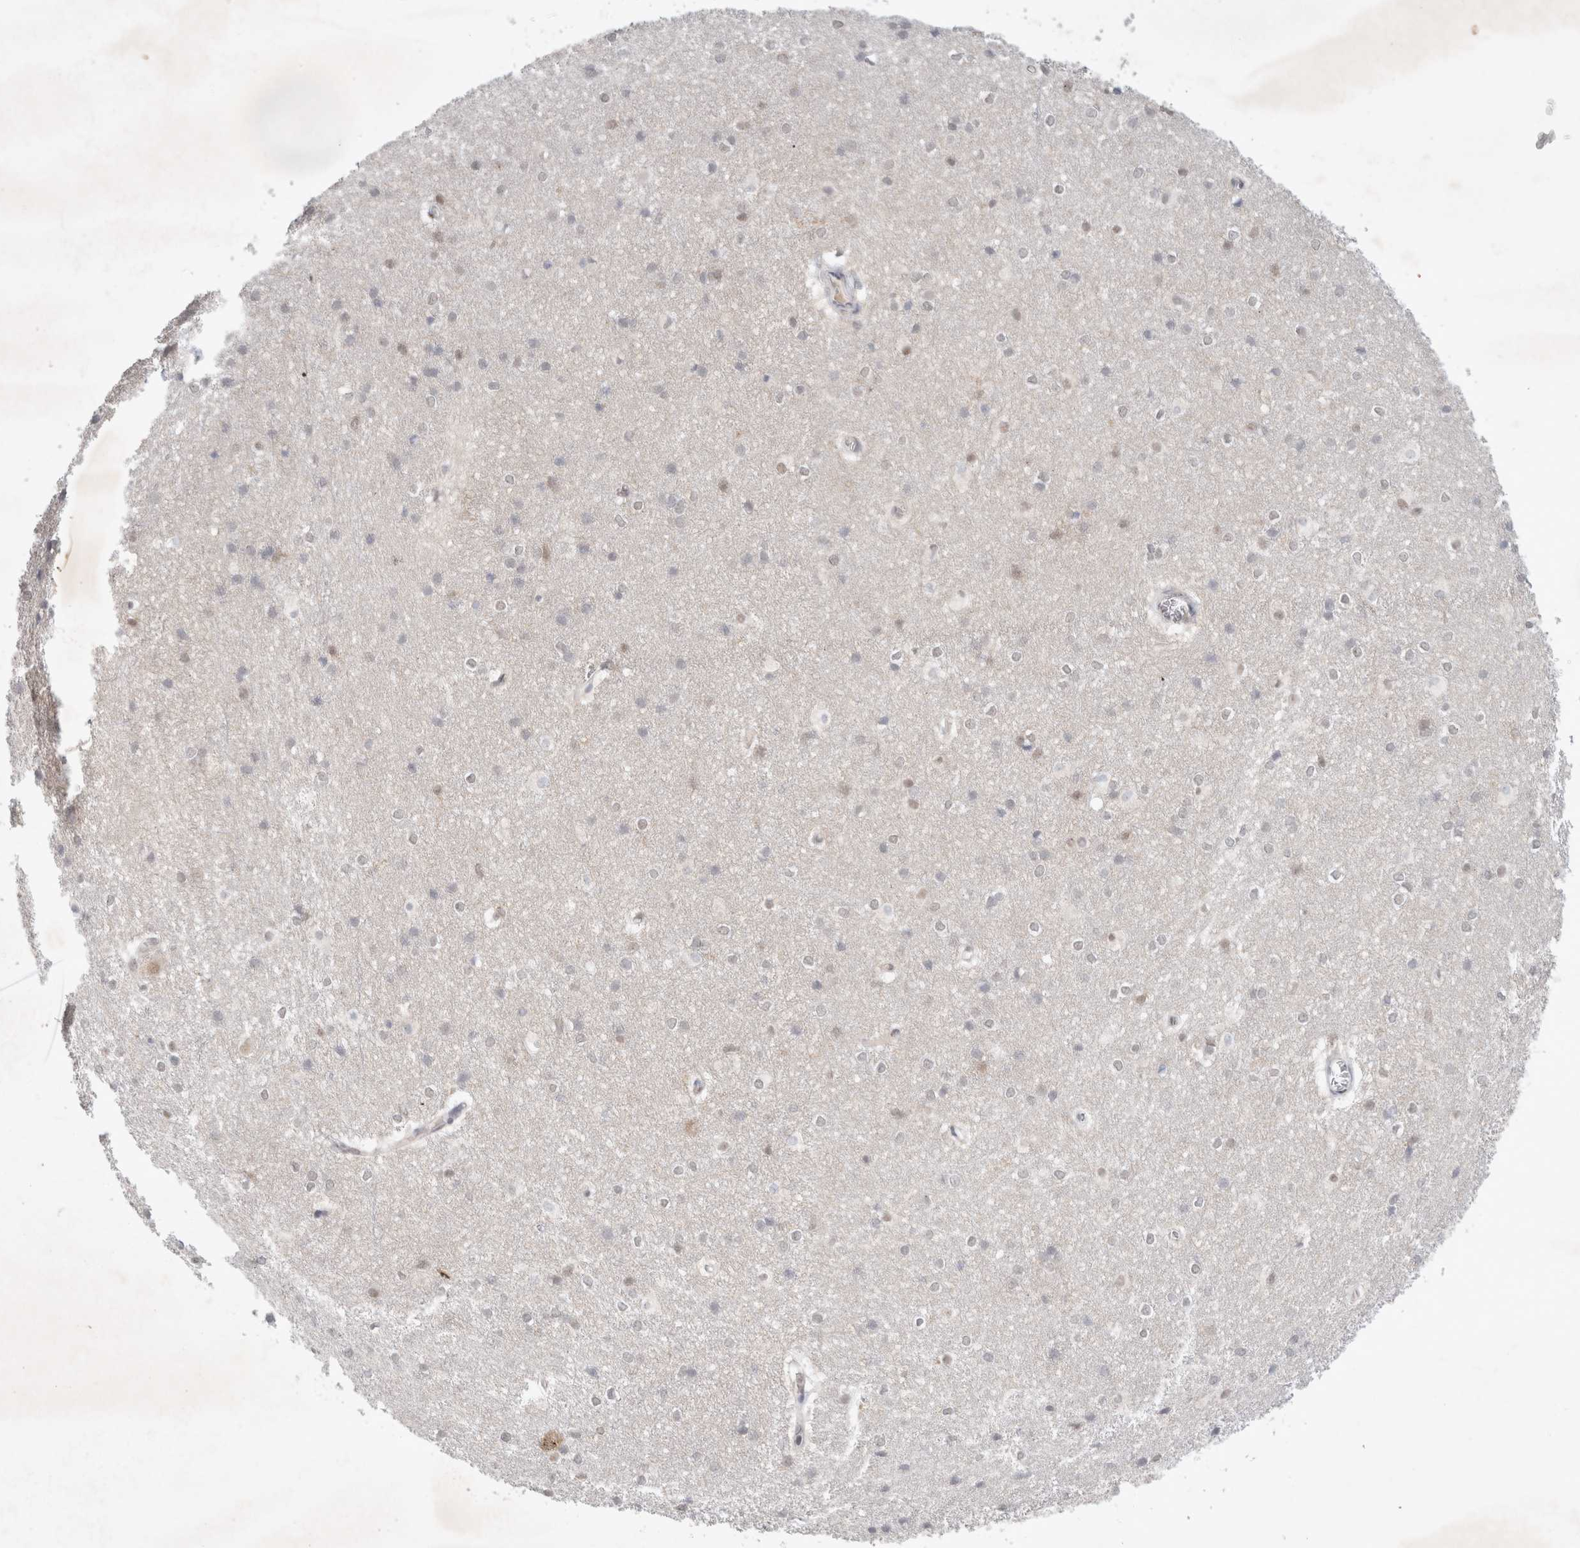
{"staining": {"intensity": "weak", "quantity": "<25%", "location": "cytoplasmic/membranous,nuclear"}, "tissue": "caudate", "cell_type": "Glial cells", "image_type": "normal", "snomed": [{"axis": "morphology", "description": "Normal tissue, NOS"}, {"axis": "topography", "description": "Lateral ventricle wall"}], "caption": "Image shows no significant protein positivity in glial cells of normal caudate.", "gene": "FBXO42", "patient": {"sex": "female", "age": 19}}